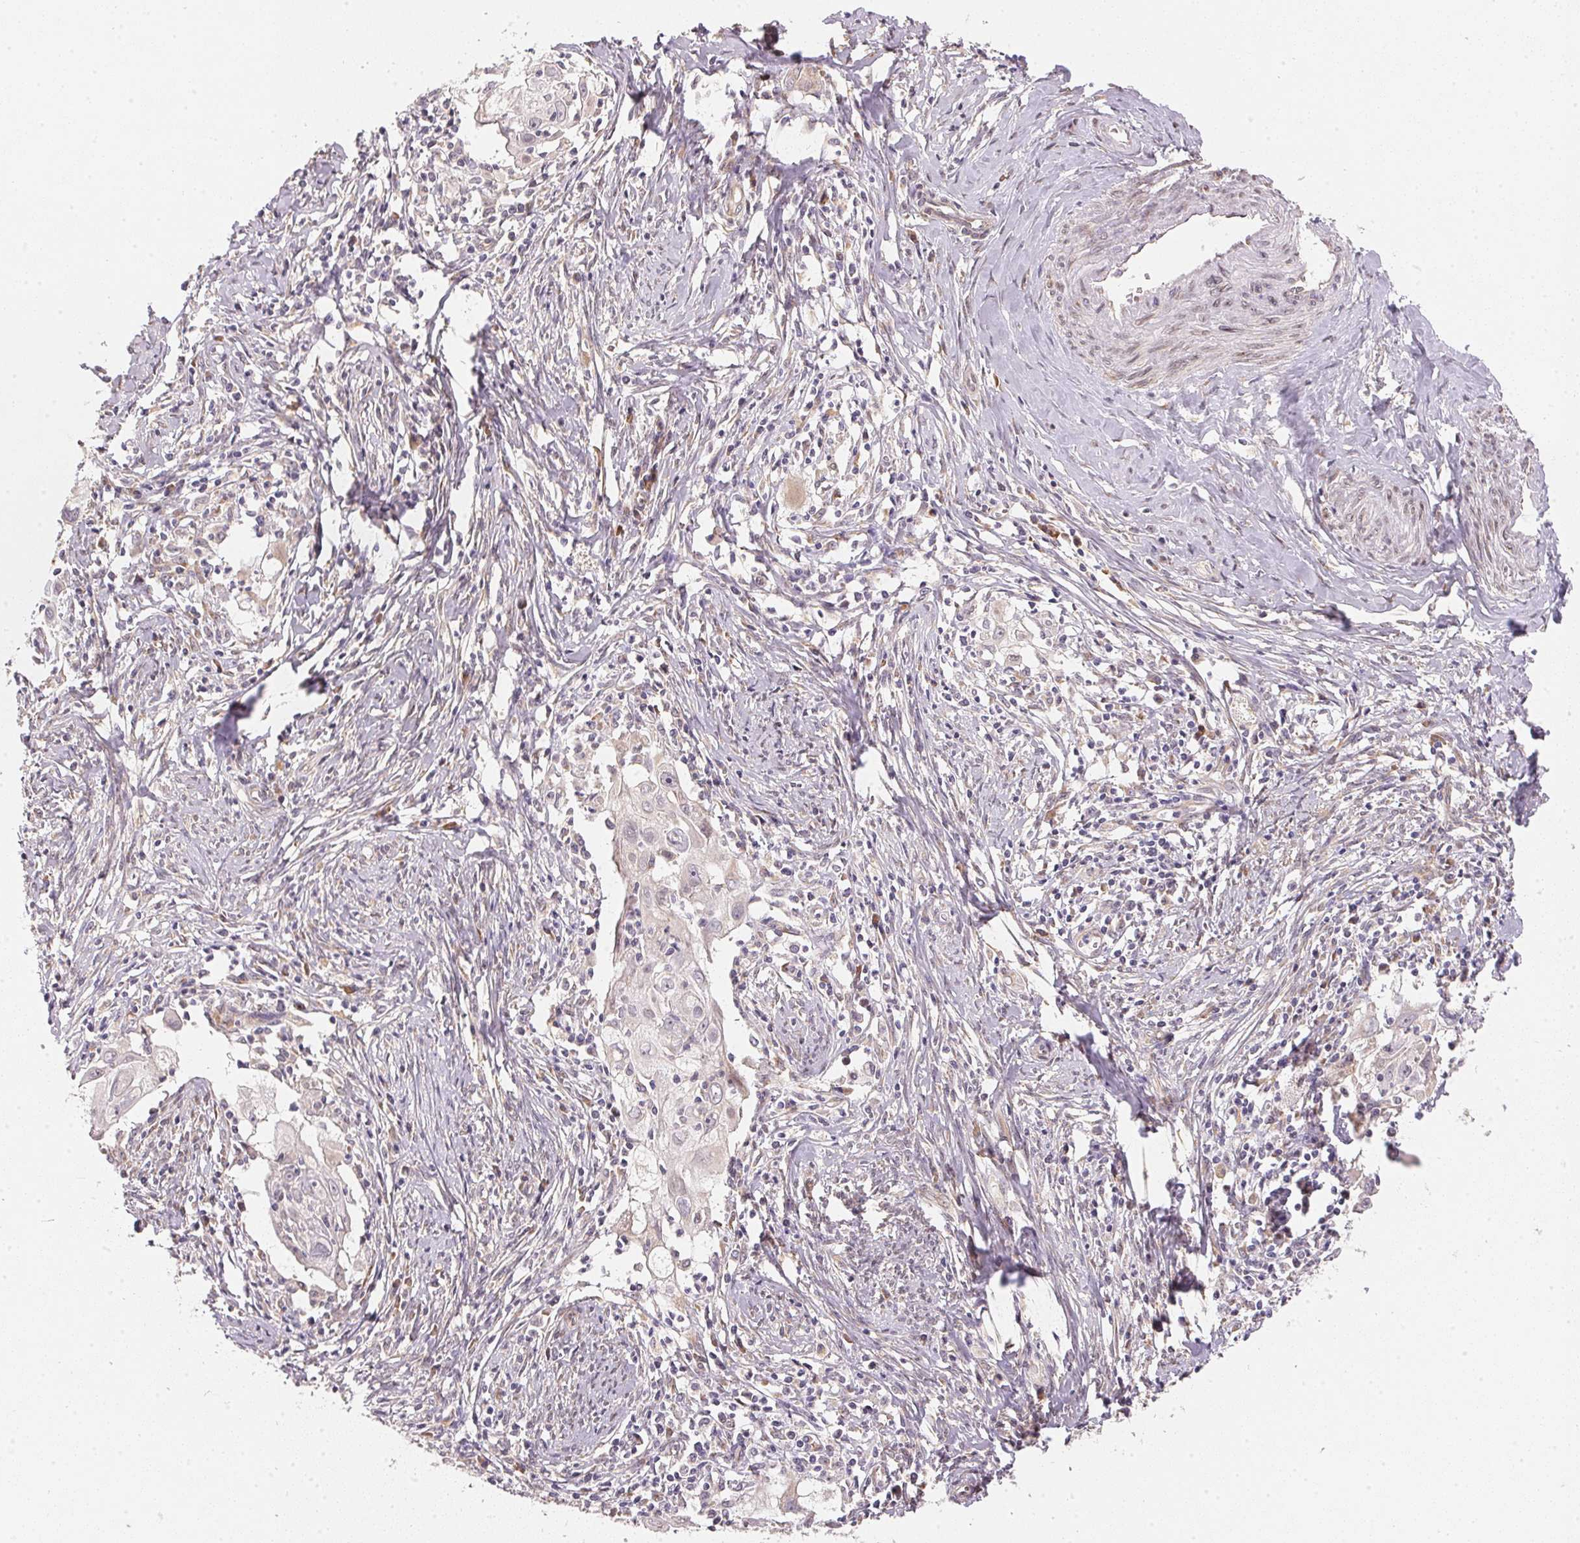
{"staining": {"intensity": "negative", "quantity": "none", "location": "none"}, "tissue": "cervical cancer", "cell_type": "Tumor cells", "image_type": "cancer", "snomed": [{"axis": "morphology", "description": "Squamous cell carcinoma, NOS"}, {"axis": "topography", "description": "Cervix"}], "caption": "Immunohistochemistry (IHC) histopathology image of neoplastic tissue: cervical cancer (squamous cell carcinoma) stained with DAB exhibits no significant protein staining in tumor cells. (DAB (3,3'-diaminobenzidine) immunohistochemistry (IHC) visualized using brightfield microscopy, high magnification).", "gene": "EI24", "patient": {"sex": "female", "age": 30}}